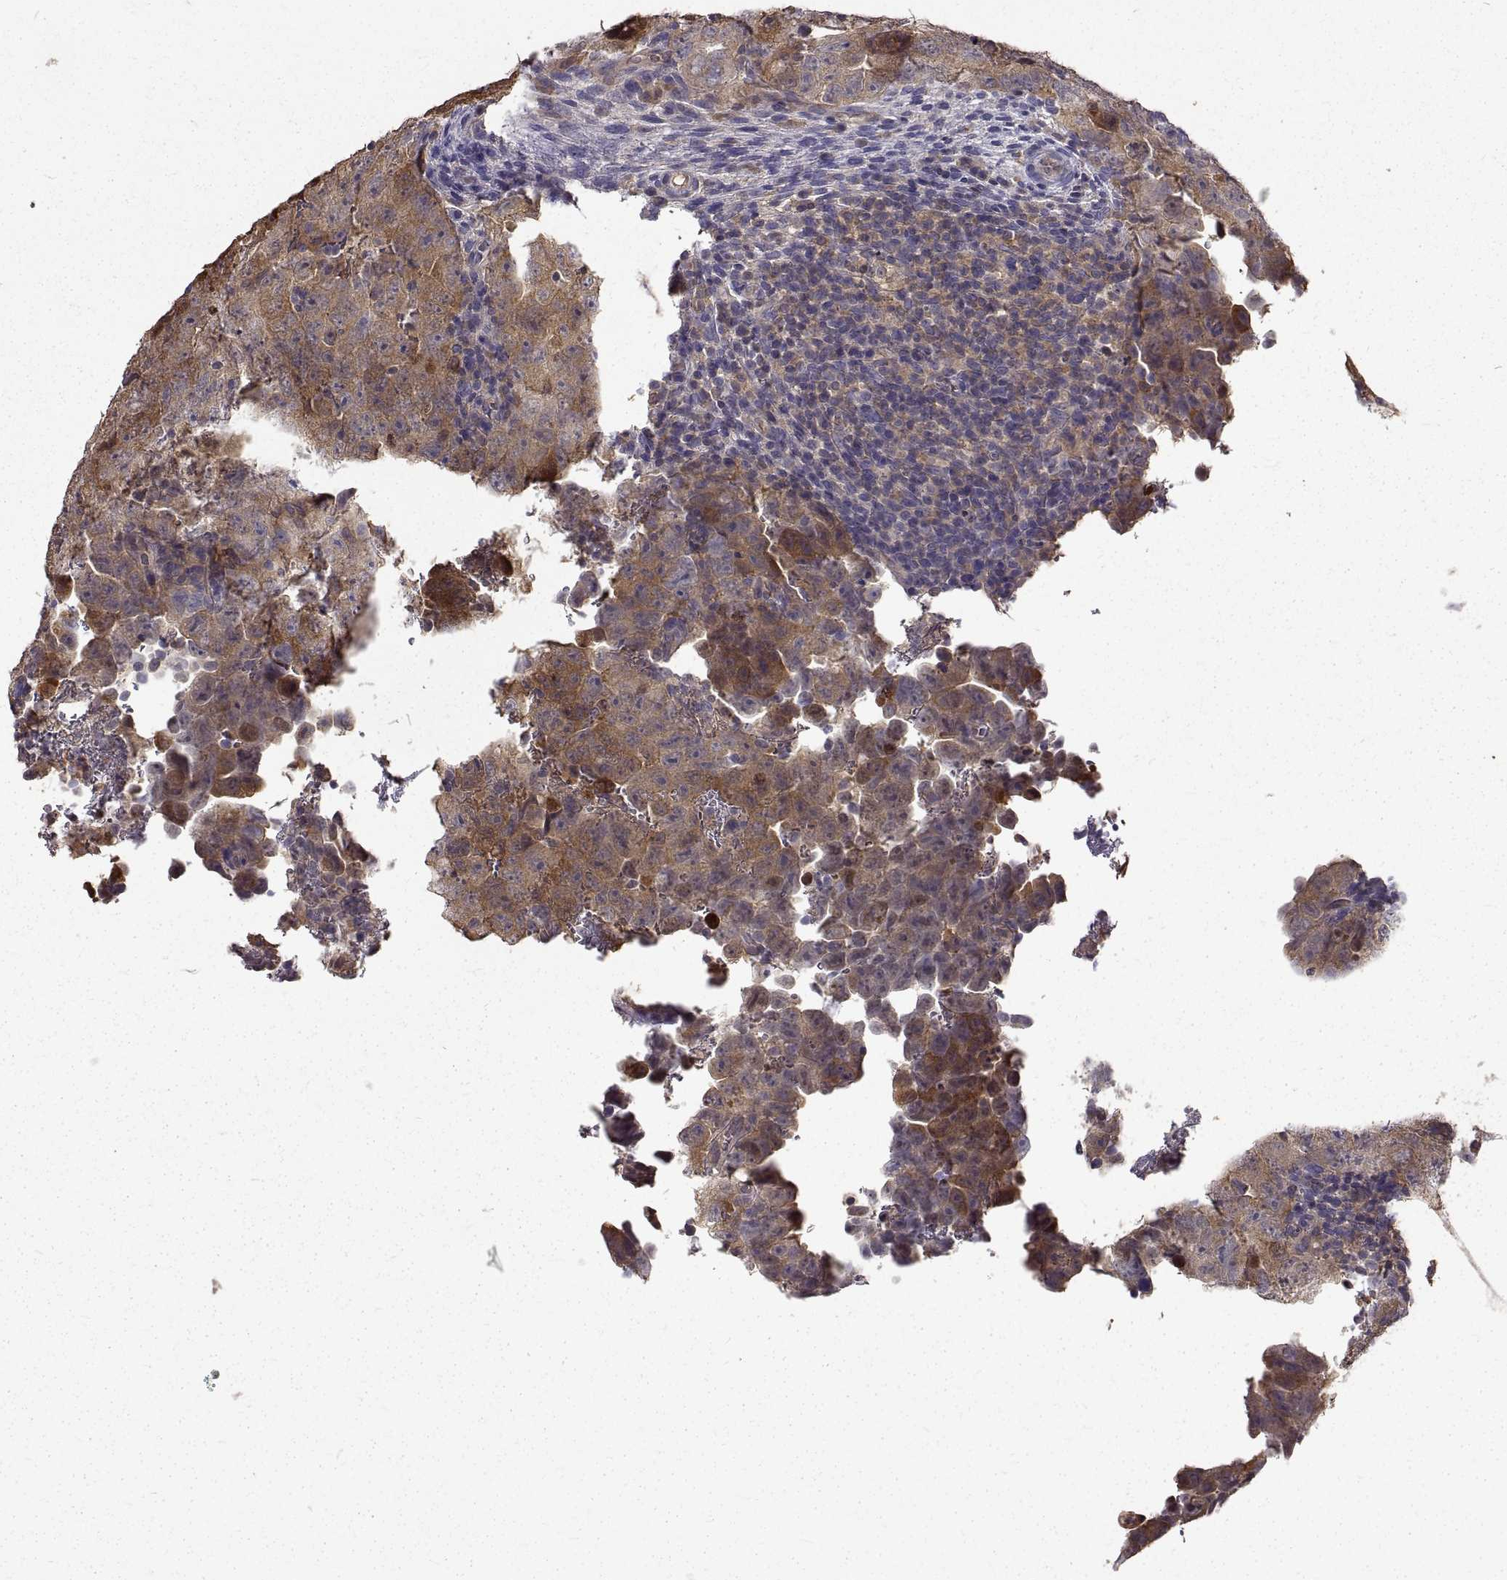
{"staining": {"intensity": "moderate", "quantity": "25%-75%", "location": "cytoplasmic/membranous"}, "tissue": "testis cancer", "cell_type": "Tumor cells", "image_type": "cancer", "snomed": [{"axis": "morphology", "description": "Carcinoma, Embryonal, NOS"}, {"axis": "topography", "description": "Testis"}], "caption": "Protein expression analysis of human testis cancer (embryonal carcinoma) reveals moderate cytoplasmic/membranous positivity in about 25%-75% of tumor cells.", "gene": "PEA15", "patient": {"sex": "male", "age": 24}}